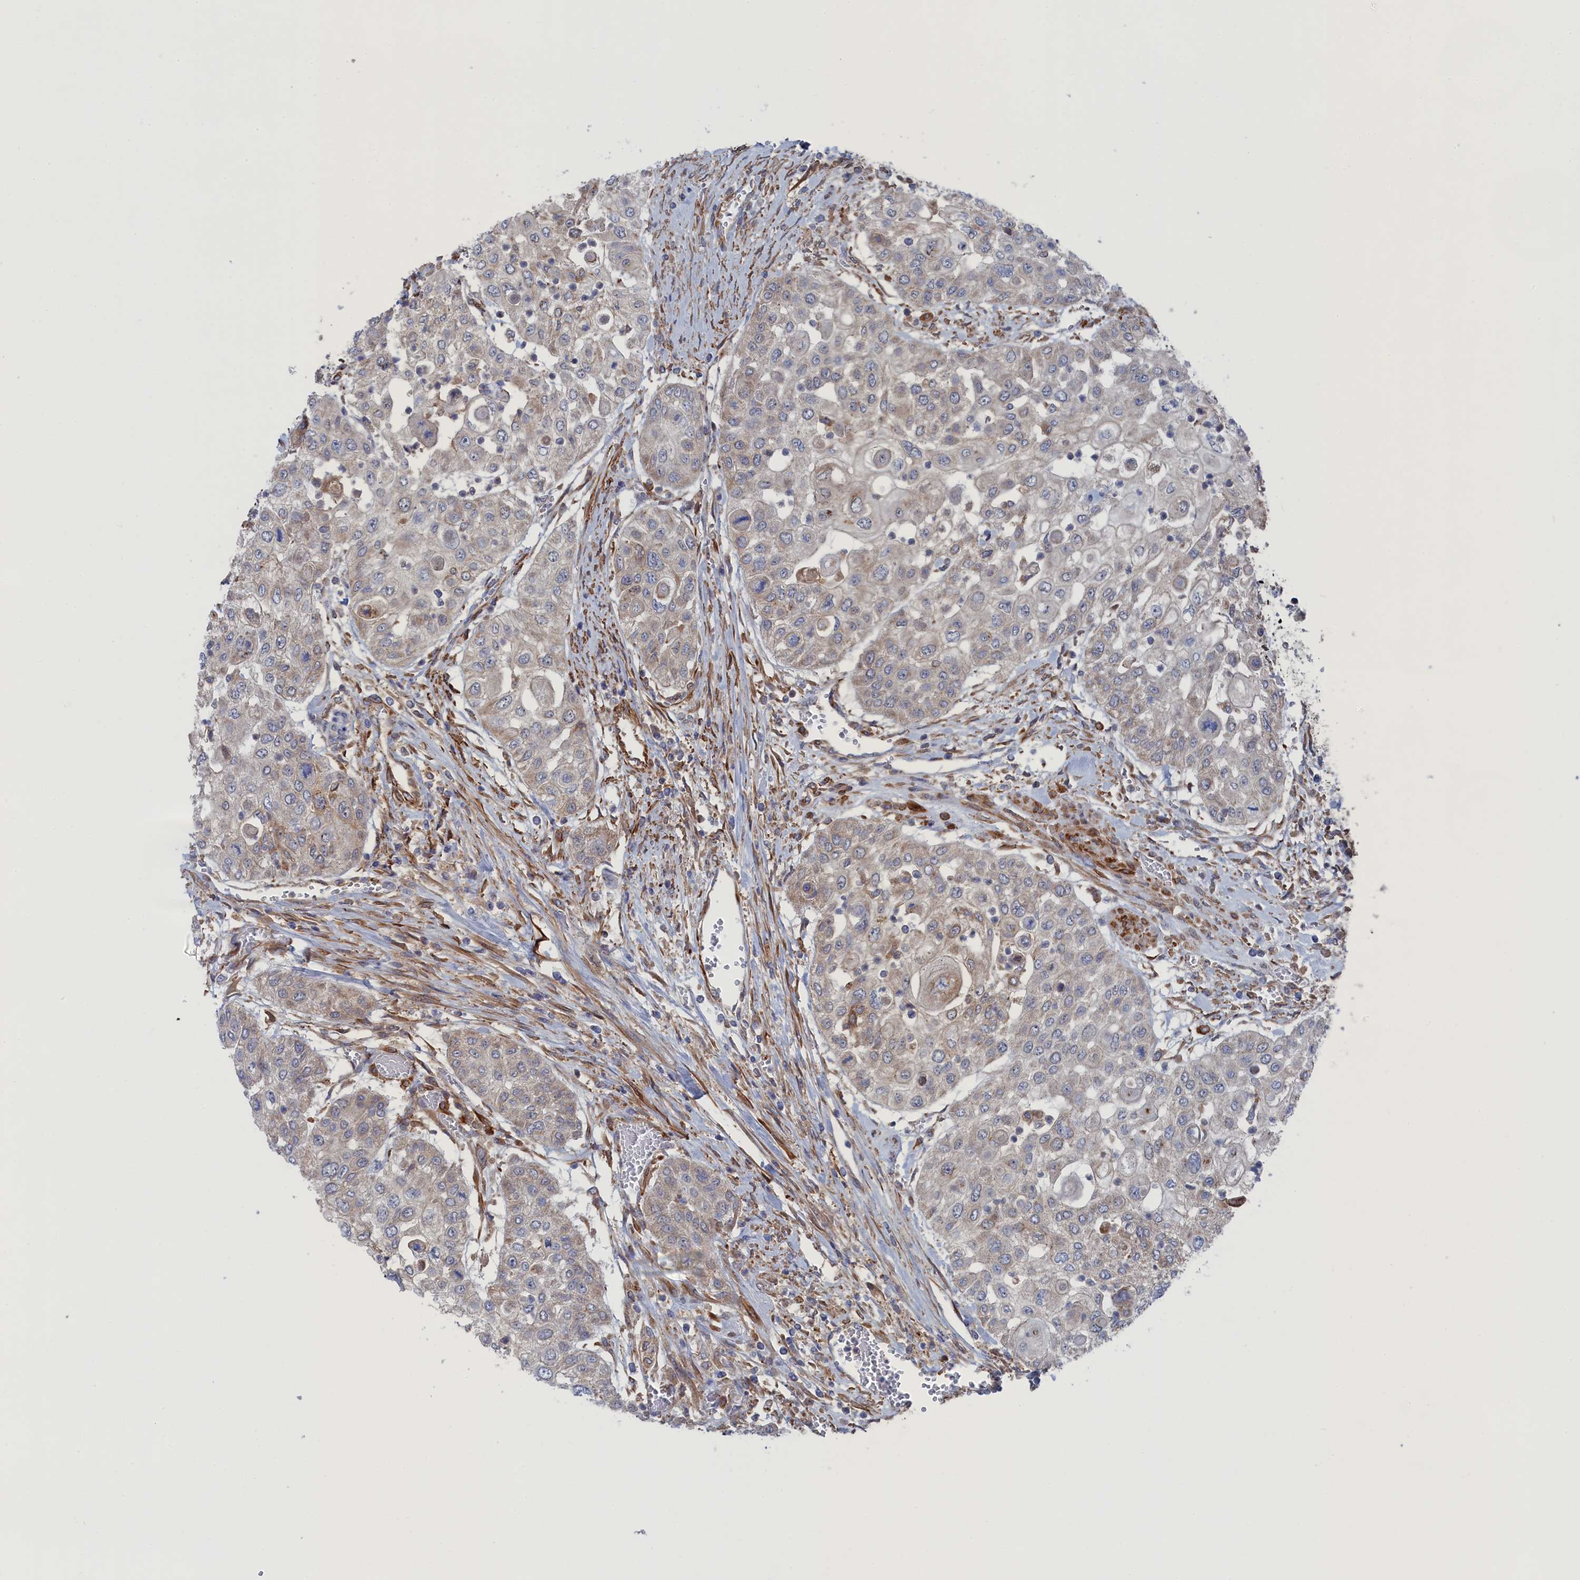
{"staining": {"intensity": "weak", "quantity": "<25%", "location": "cytoplasmic/membranous"}, "tissue": "urothelial cancer", "cell_type": "Tumor cells", "image_type": "cancer", "snomed": [{"axis": "morphology", "description": "Urothelial carcinoma, High grade"}, {"axis": "topography", "description": "Urinary bladder"}], "caption": "DAB (3,3'-diaminobenzidine) immunohistochemical staining of urothelial cancer shows no significant positivity in tumor cells. Nuclei are stained in blue.", "gene": "FILIP1L", "patient": {"sex": "female", "age": 79}}